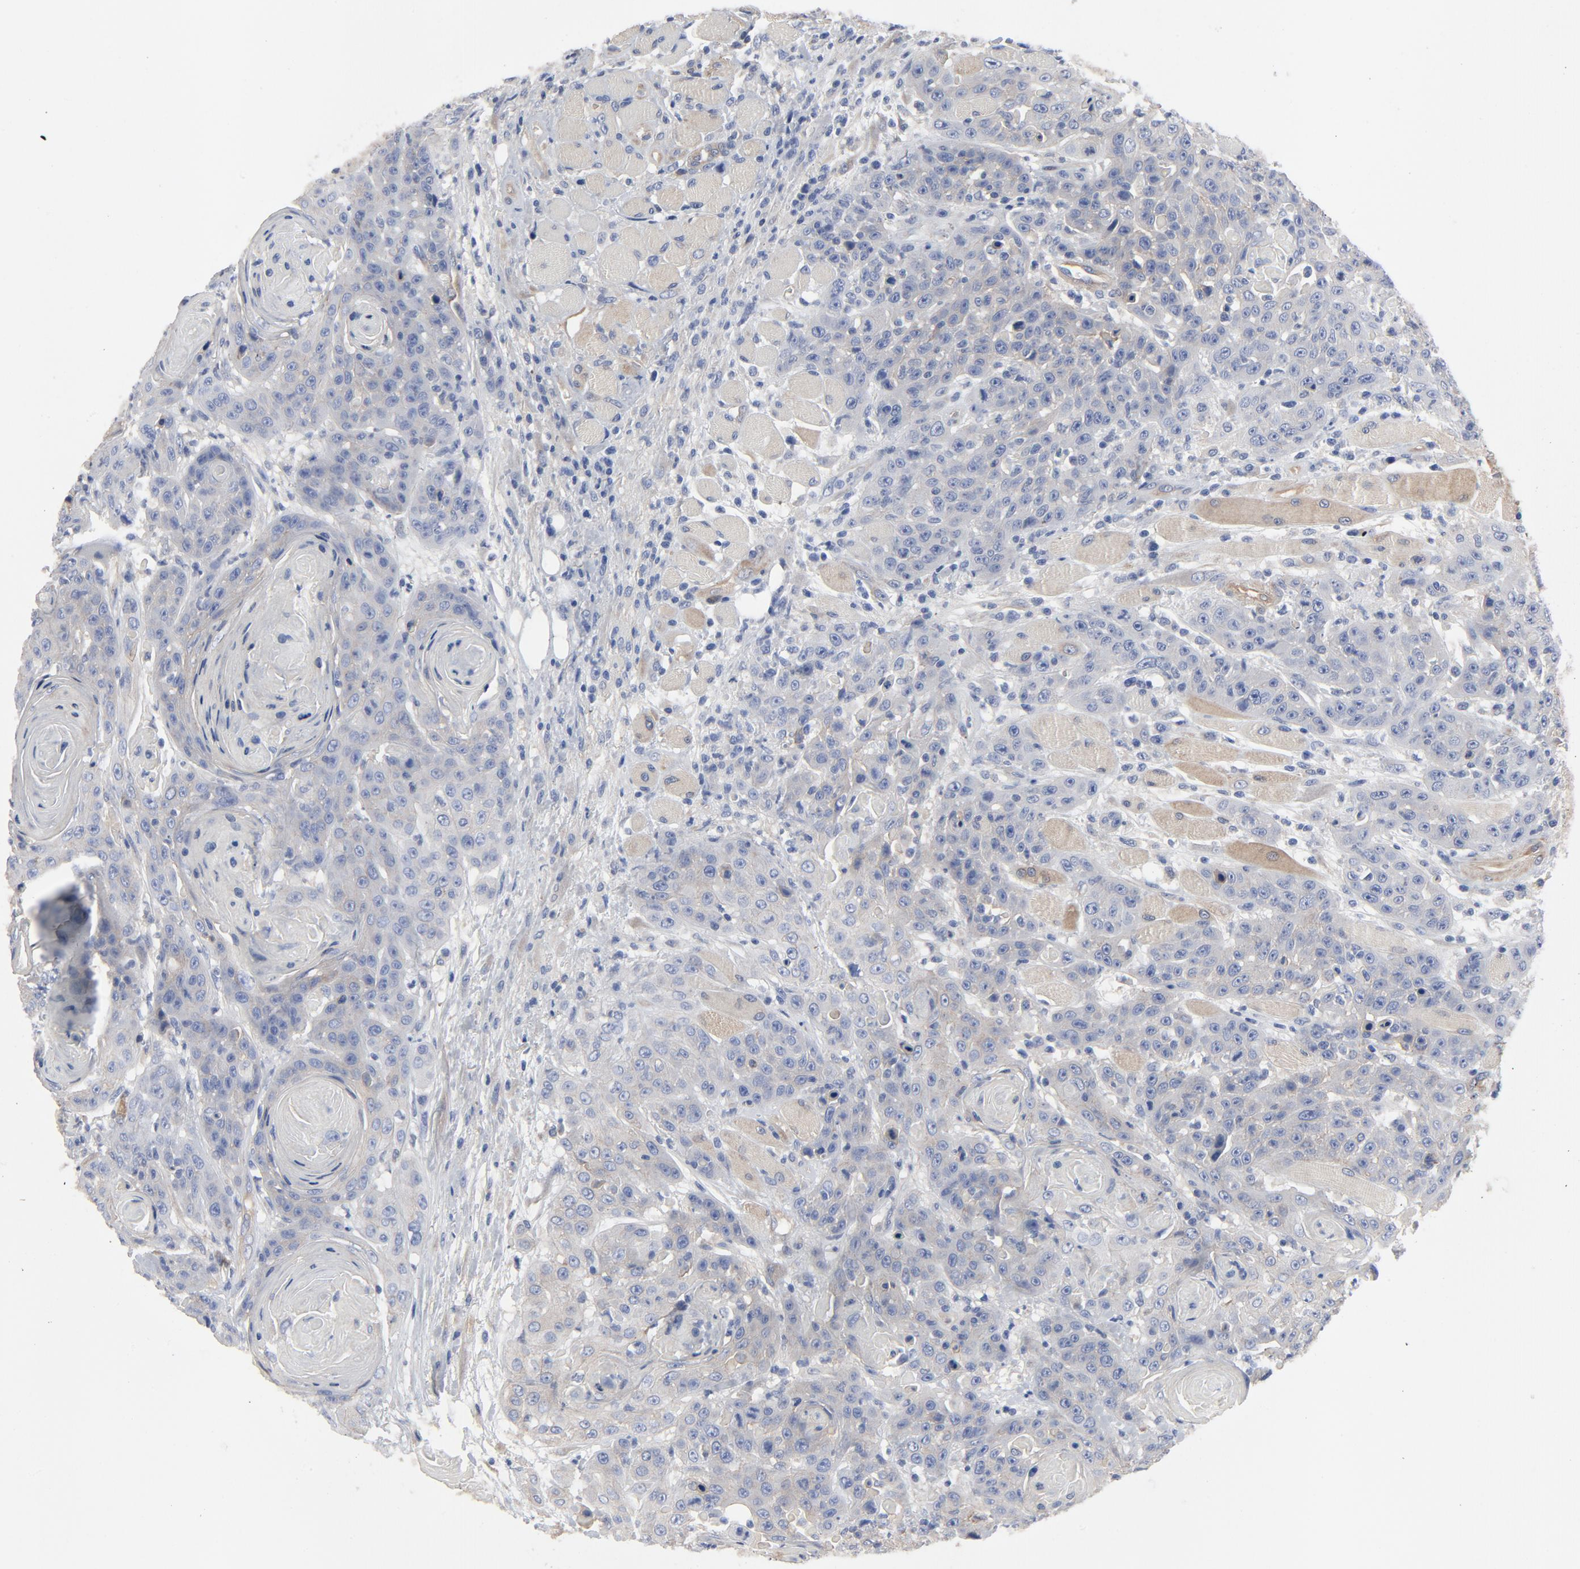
{"staining": {"intensity": "weak", "quantity": "25%-75%", "location": "cytoplasmic/membranous"}, "tissue": "head and neck cancer", "cell_type": "Tumor cells", "image_type": "cancer", "snomed": [{"axis": "morphology", "description": "Squamous cell carcinoma, NOS"}, {"axis": "topography", "description": "Head-Neck"}], "caption": "Head and neck cancer (squamous cell carcinoma) stained with DAB immunohistochemistry (IHC) shows low levels of weak cytoplasmic/membranous staining in about 25%-75% of tumor cells.", "gene": "DYNLT3", "patient": {"sex": "female", "age": 84}}